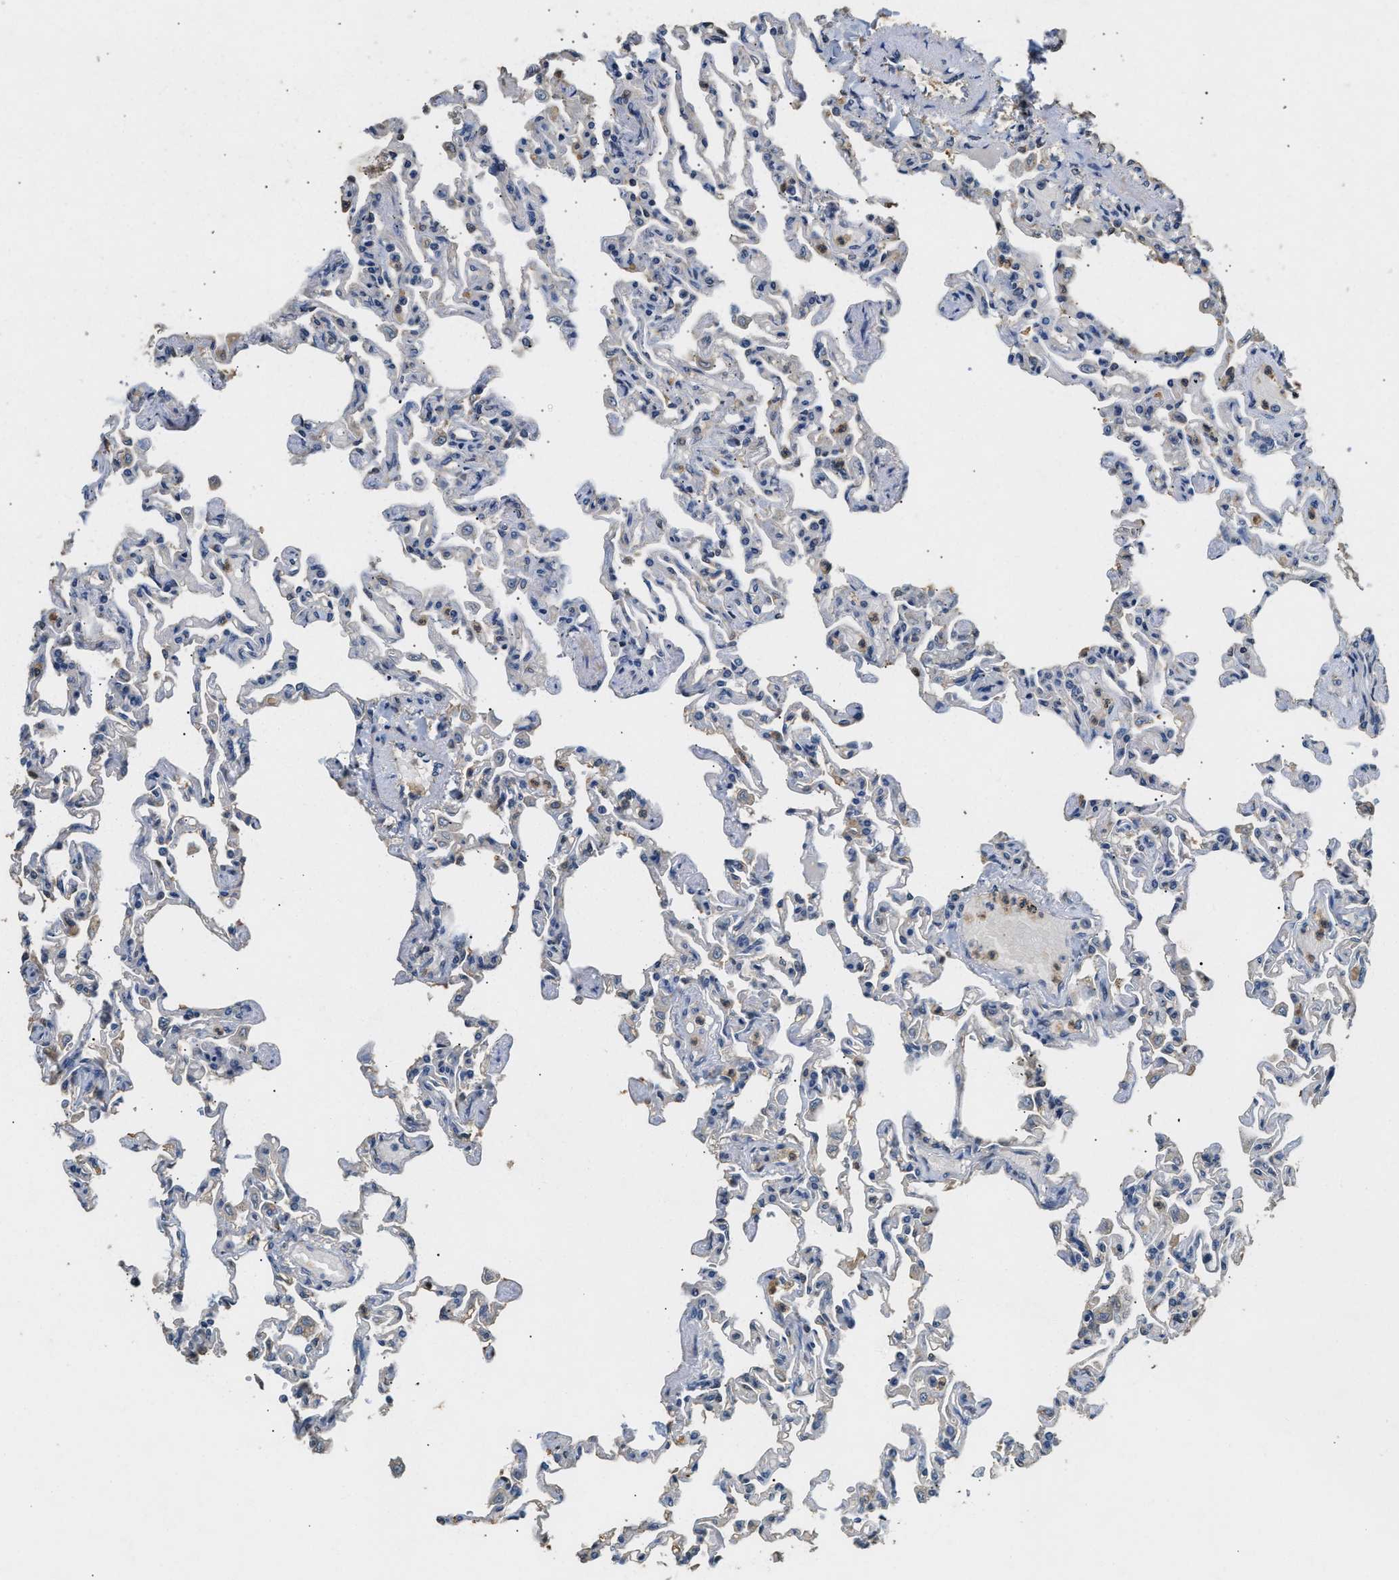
{"staining": {"intensity": "weak", "quantity": "25%-75%", "location": "cytoplasmic/membranous"}, "tissue": "lung", "cell_type": "Alveolar cells", "image_type": "normal", "snomed": [{"axis": "morphology", "description": "Normal tissue, NOS"}, {"axis": "topography", "description": "Lung"}], "caption": "Protein staining exhibits weak cytoplasmic/membranous staining in about 25%-75% of alveolar cells in benign lung. Using DAB (3,3'-diaminobenzidine) (brown) and hematoxylin (blue) stains, captured at high magnification using brightfield microscopy.", "gene": "CHUK", "patient": {"sex": "male", "age": 21}}